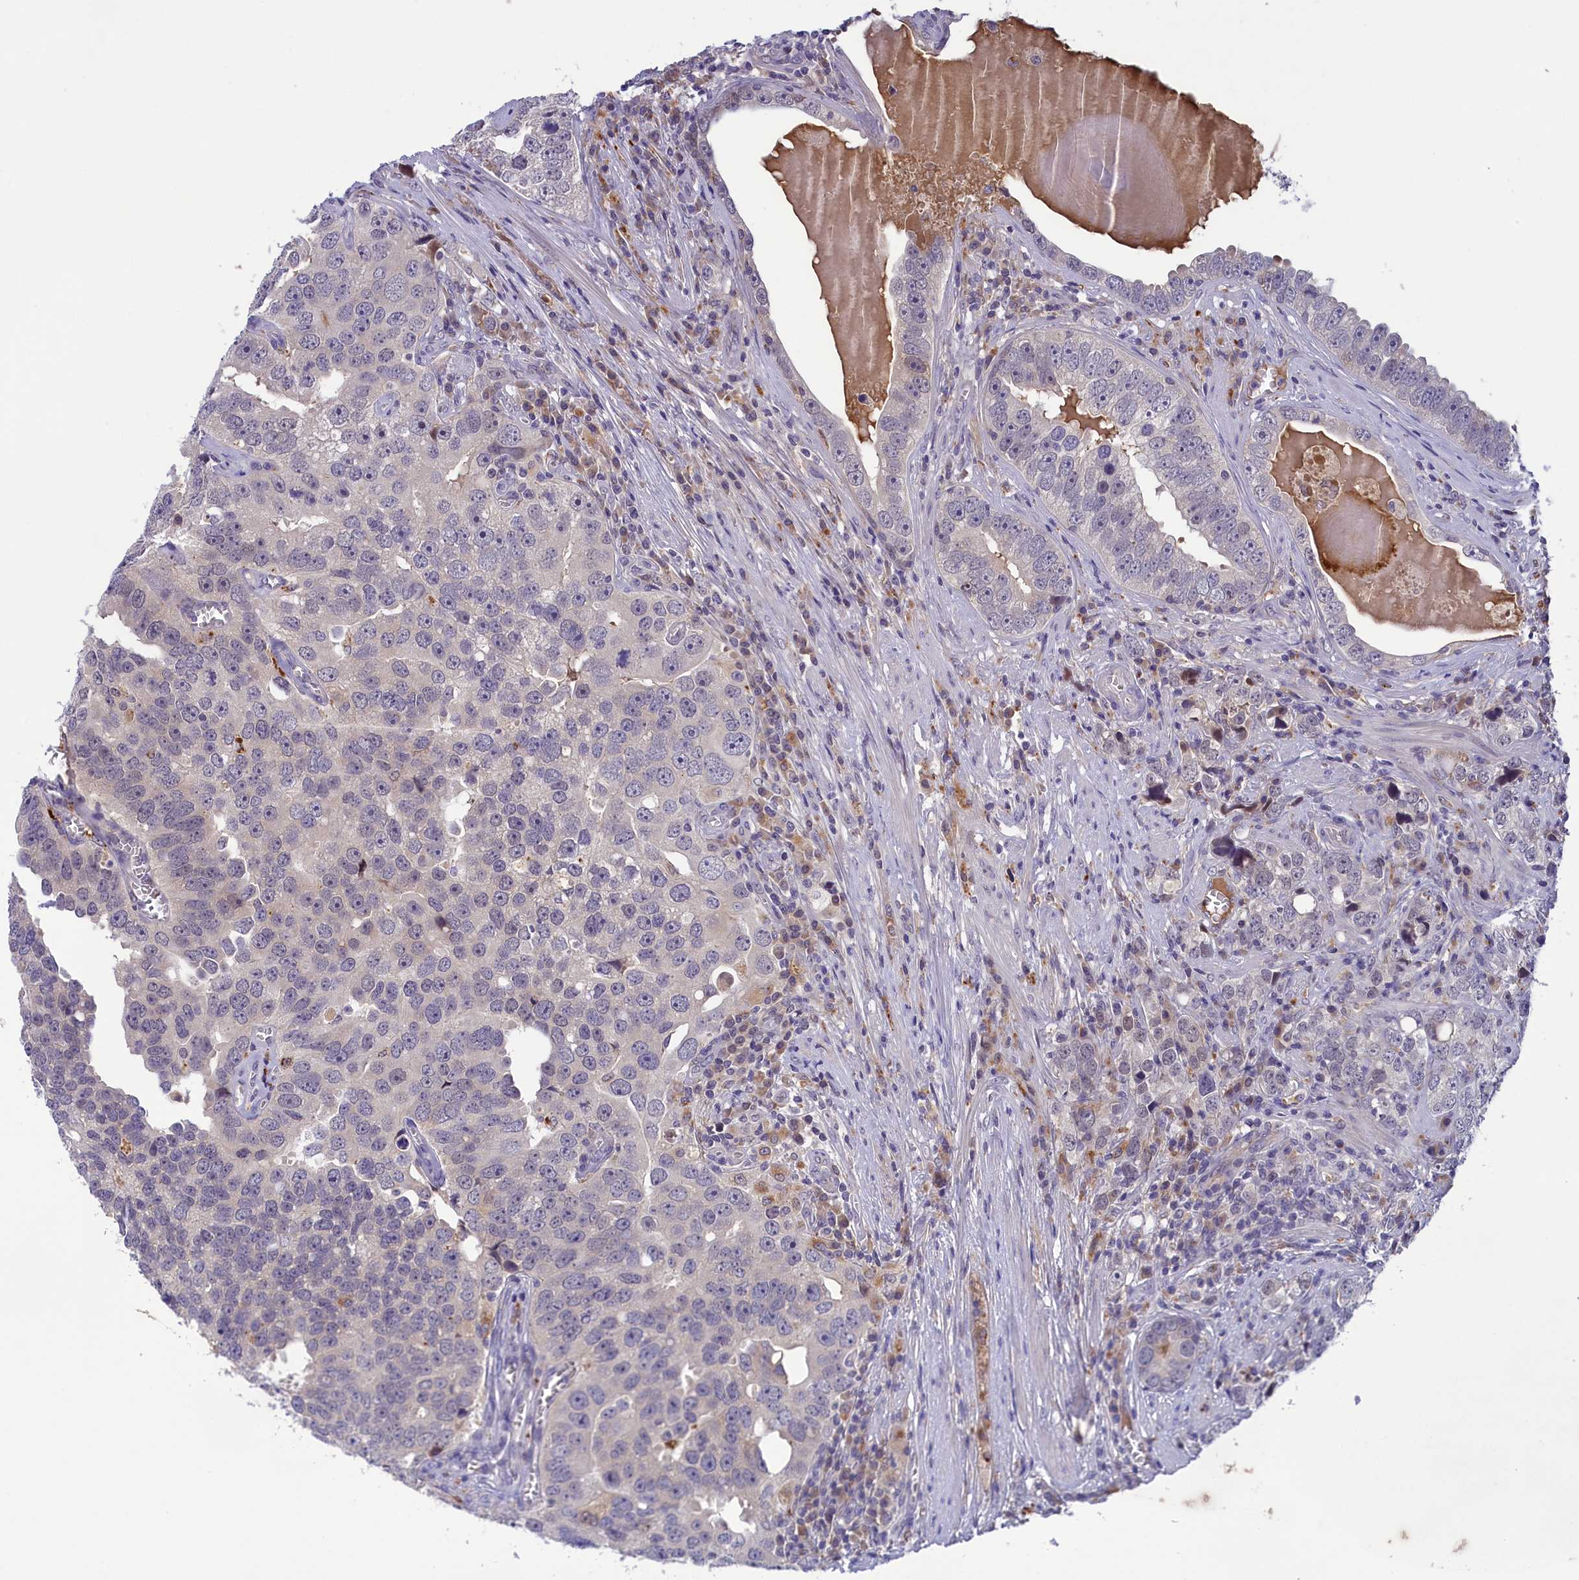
{"staining": {"intensity": "negative", "quantity": "none", "location": "none"}, "tissue": "prostate cancer", "cell_type": "Tumor cells", "image_type": "cancer", "snomed": [{"axis": "morphology", "description": "Adenocarcinoma, High grade"}, {"axis": "topography", "description": "Prostate"}], "caption": "Prostate adenocarcinoma (high-grade) stained for a protein using immunohistochemistry shows no expression tumor cells.", "gene": "STYX", "patient": {"sex": "male", "age": 71}}